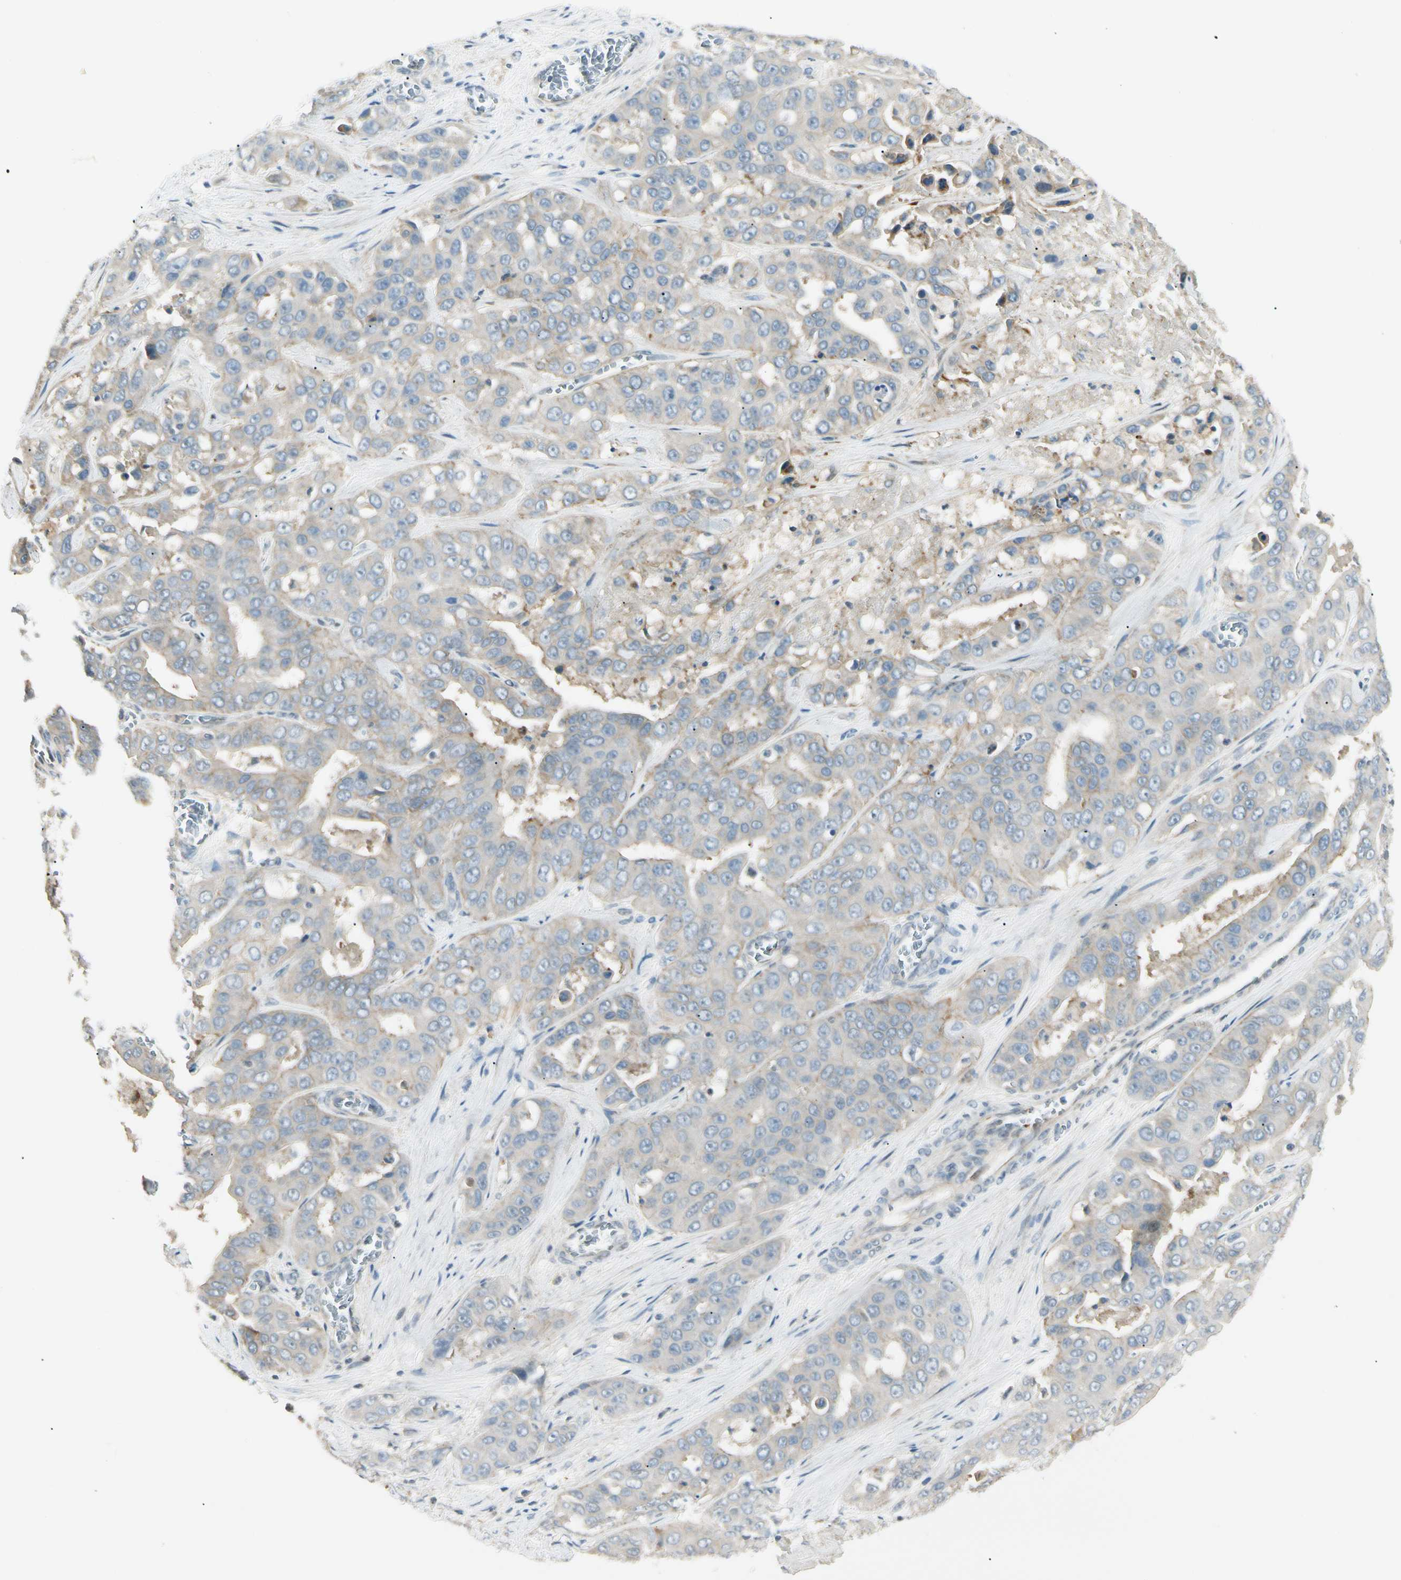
{"staining": {"intensity": "weak", "quantity": "25%-75%", "location": "cytoplasmic/membranous"}, "tissue": "liver cancer", "cell_type": "Tumor cells", "image_type": "cancer", "snomed": [{"axis": "morphology", "description": "Cholangiocarcinoma"}, {"axis": "topography", "description": "Liver"}], "caption": "Liver cancer (cholangiocarcinoma) stained for a protein (brown) demonstrates weak cytoplasmic/membranous positive expression in about 25%-75% of tumor cells.", "gene": "P3H2", "patient": {"sex": "female", "age": 52}}